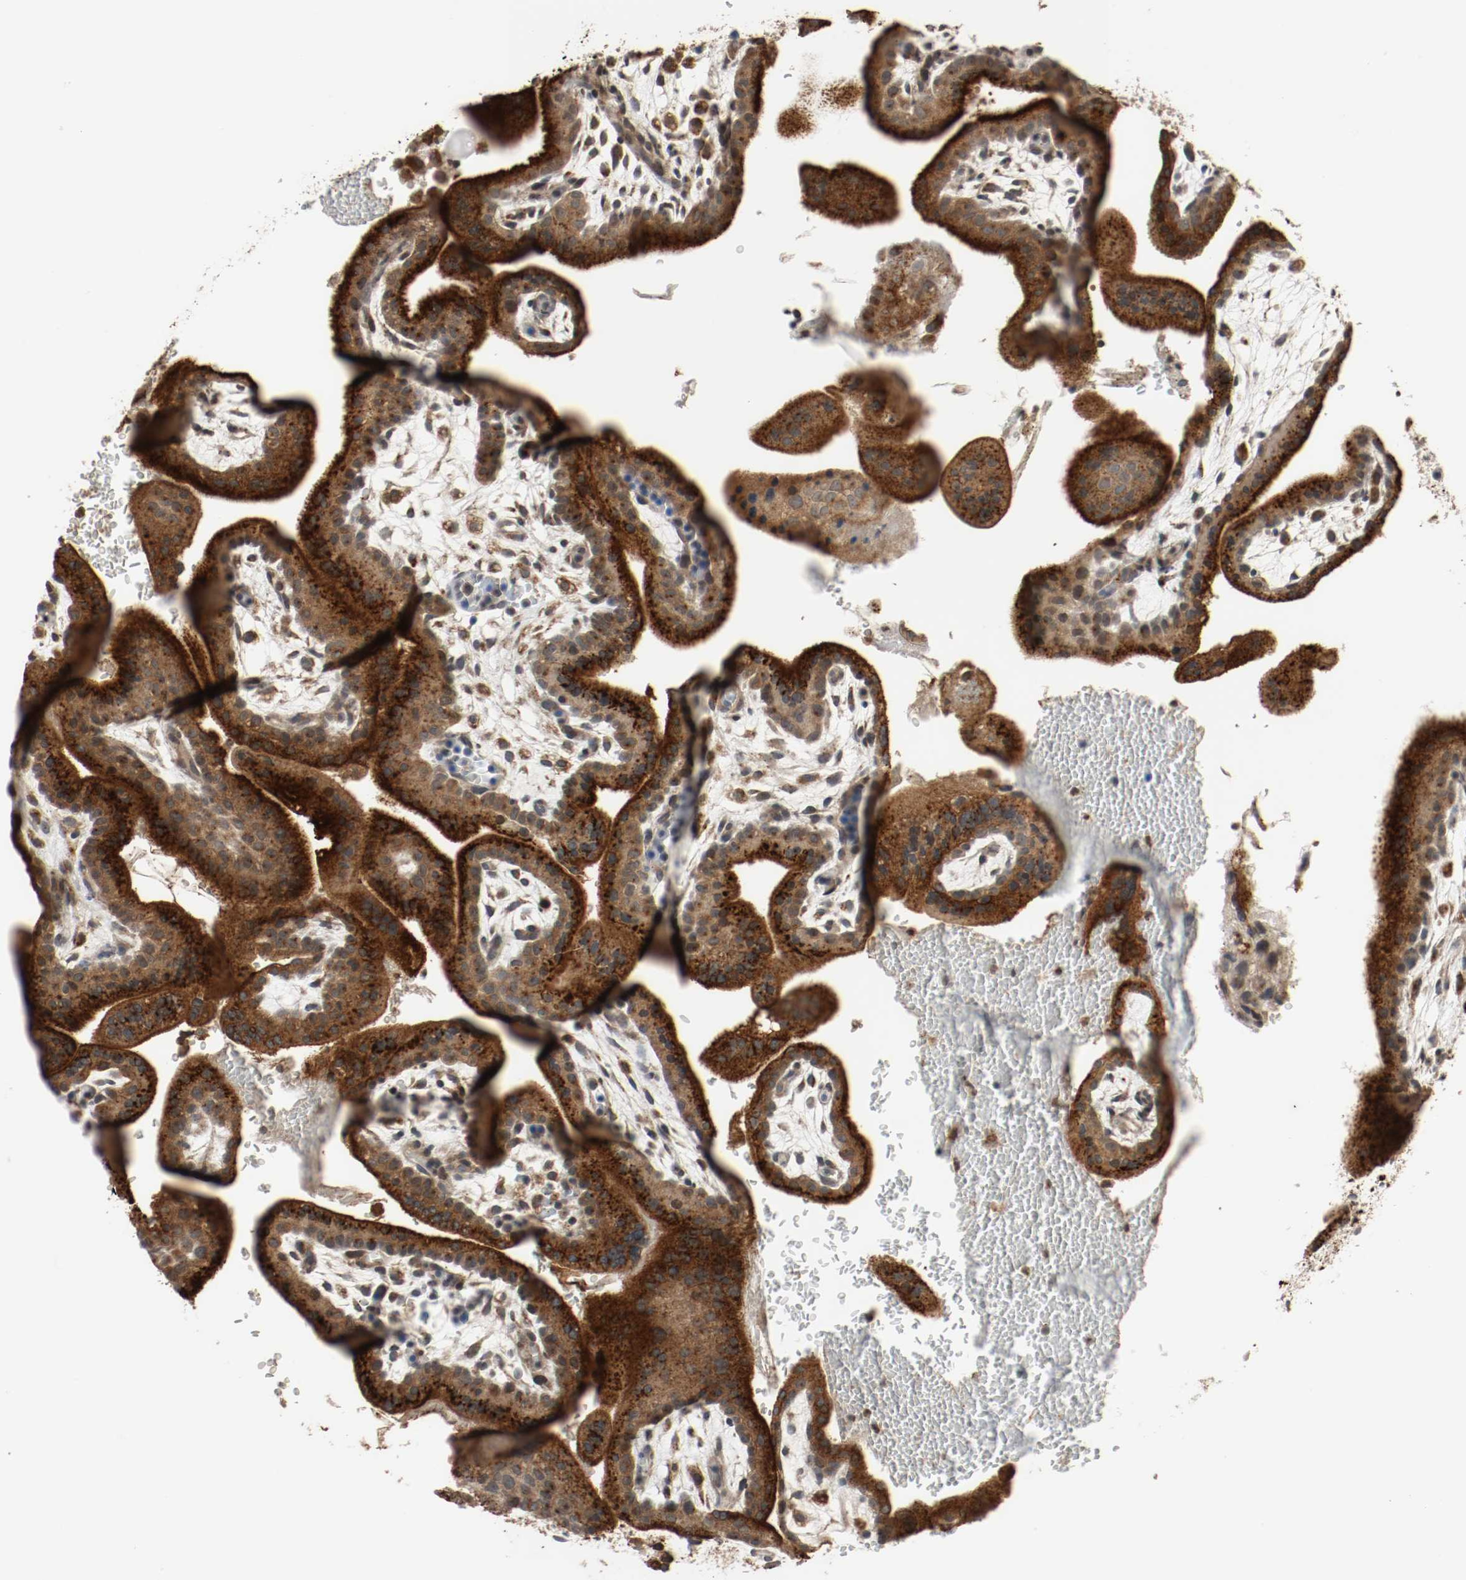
{"staining": {"intensity": "moderate", "quantity": ">75%", "location": "cytoplasmic/membranous"}, "tissue": "placenta", "cell_type": "Decidual cells", "image_type": "normal", "snomed": [{"axis": "morphology", "description": "Normal tissue, NOS"}, {"axis": "topography", "description": "Placenta"}], "caption": "High-magnification brightfield microscopy of normal placenta stained with DAB (3,3'-diaminobenzidine) (brown) and counterstained with hematoxylin (blue). decidual cells exhibit moderate cytoplasmic/membranous expression is seen in approximately>75% of cells. (IHC, brightfield microscopy, high magnification).", "gene": "LAMP2", "patient": {"sex": "female", "age": 35}}